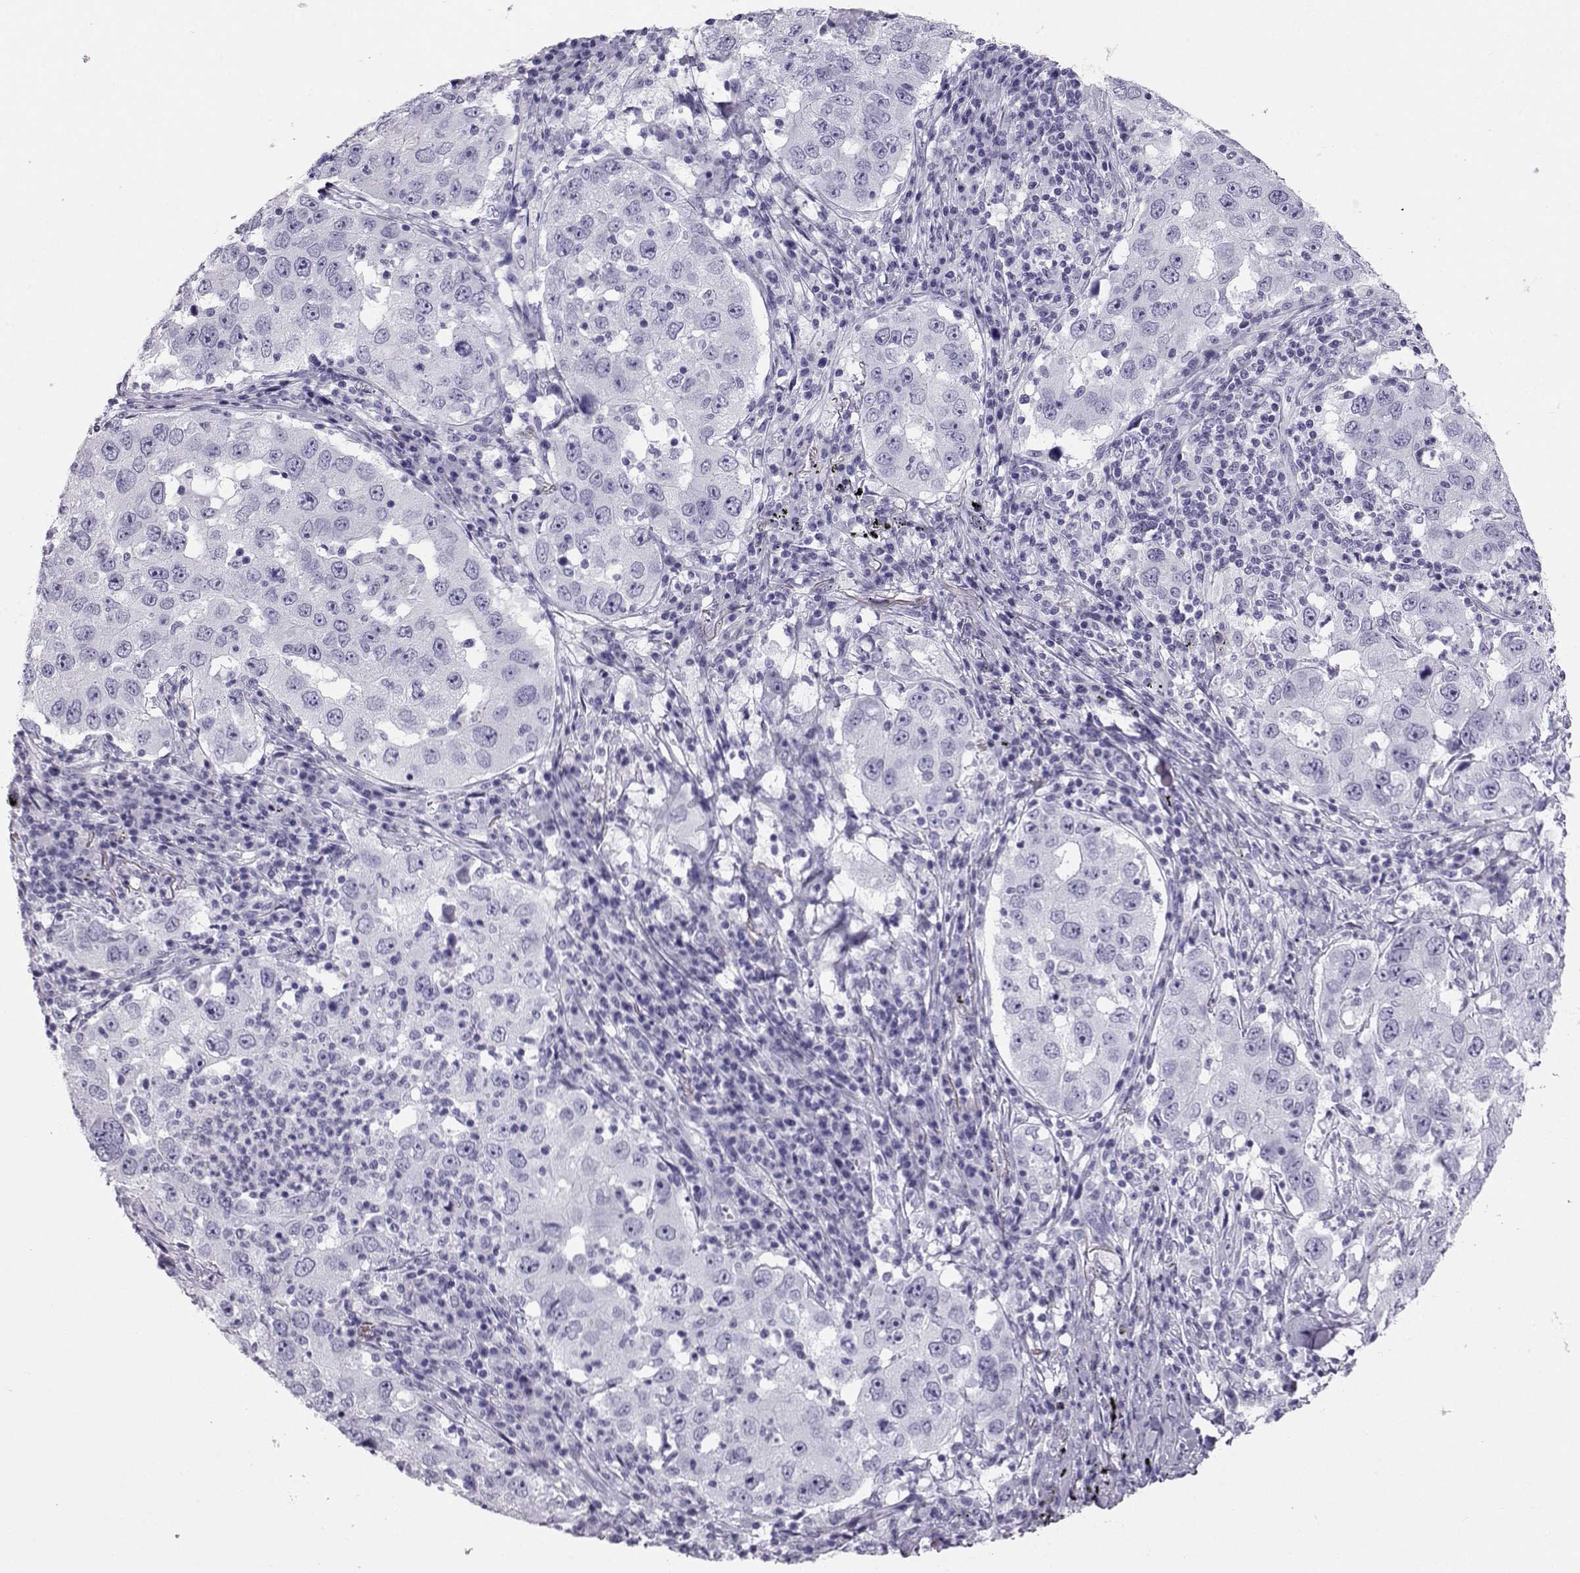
{"staining": {"intensity": "negative", "quantity": "none", "location": "none"}, "tissue": "lung cancer", "cell_type": "Tumor cells", "image_type": "cancer", "snomed": [{"axis": "morphology", "description": "Adenocarcinoma, NOS"}, {"axis": "topography", "description": "Lung"}], "caption": "Lung cancer (adenocarcinoma) stained for a protein using IHC exhibits no staining tumor cells.", "gene": "RD3", "patient": {"sex": "male", "age": 73}}